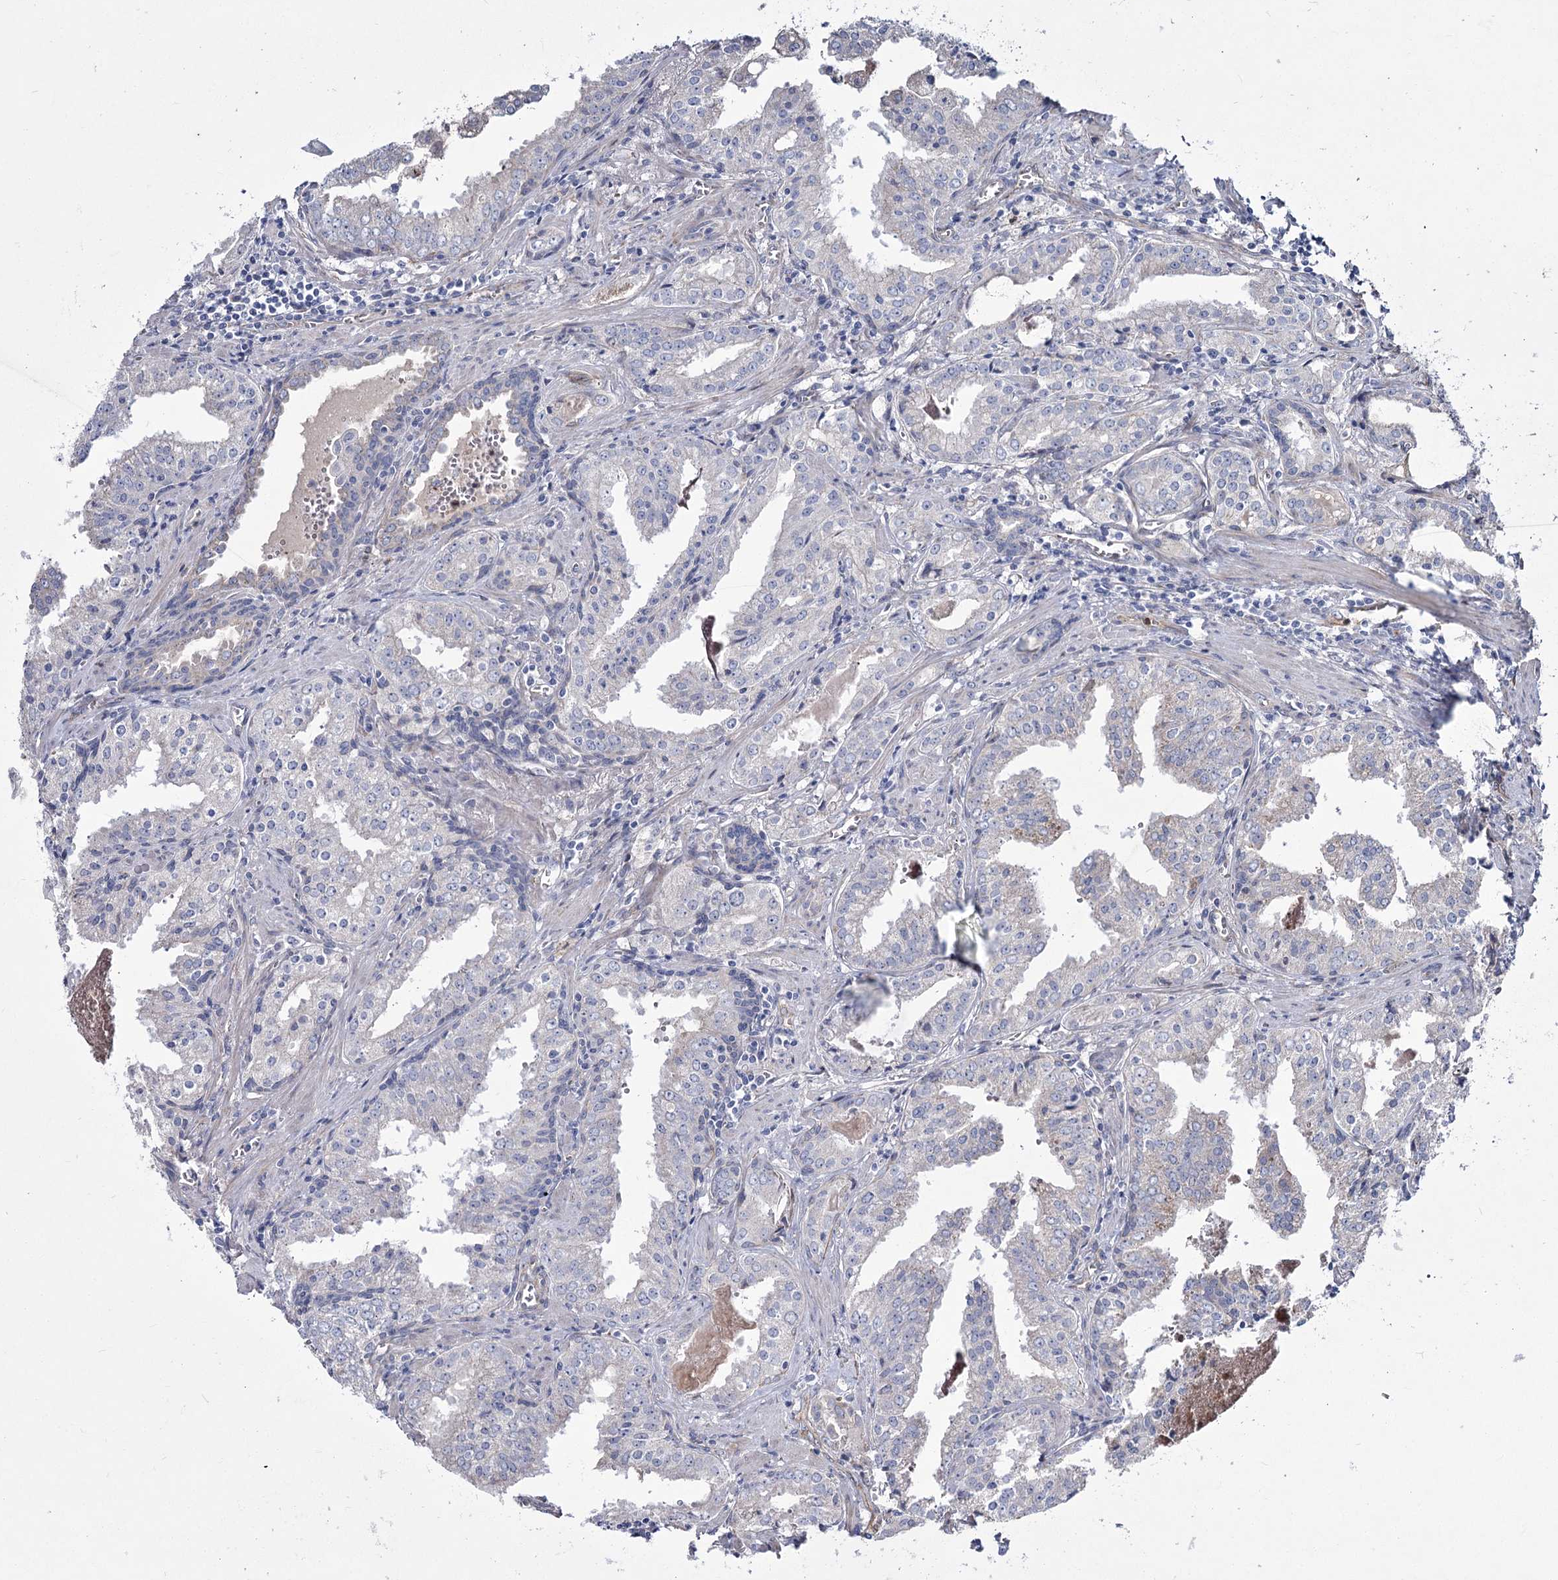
{"staining": {"intensity": "negative", "quantity": "none", "location": "none"}, "tissue": "prostate cancer", "cell_type": "Tumor cells", "image_type": "cancer", "snomed": [{"axis": "morphology", "description": "Adenocarcinoma, High grade"}, {"axis": "topography", "description": "Prostate"}], "caption": "A high-resolution image shows immunohistochemistry staining of prostate adenocarcinoma (high-grade), which demonstrates no significant positivity in tumor cells. (Stains: DAB IHC with hematoxylin counter stain, Microscopy: brightfield microscopy at high magnification).", "gene": "ME3", "patient": {"sex": "male", "age": 68}}